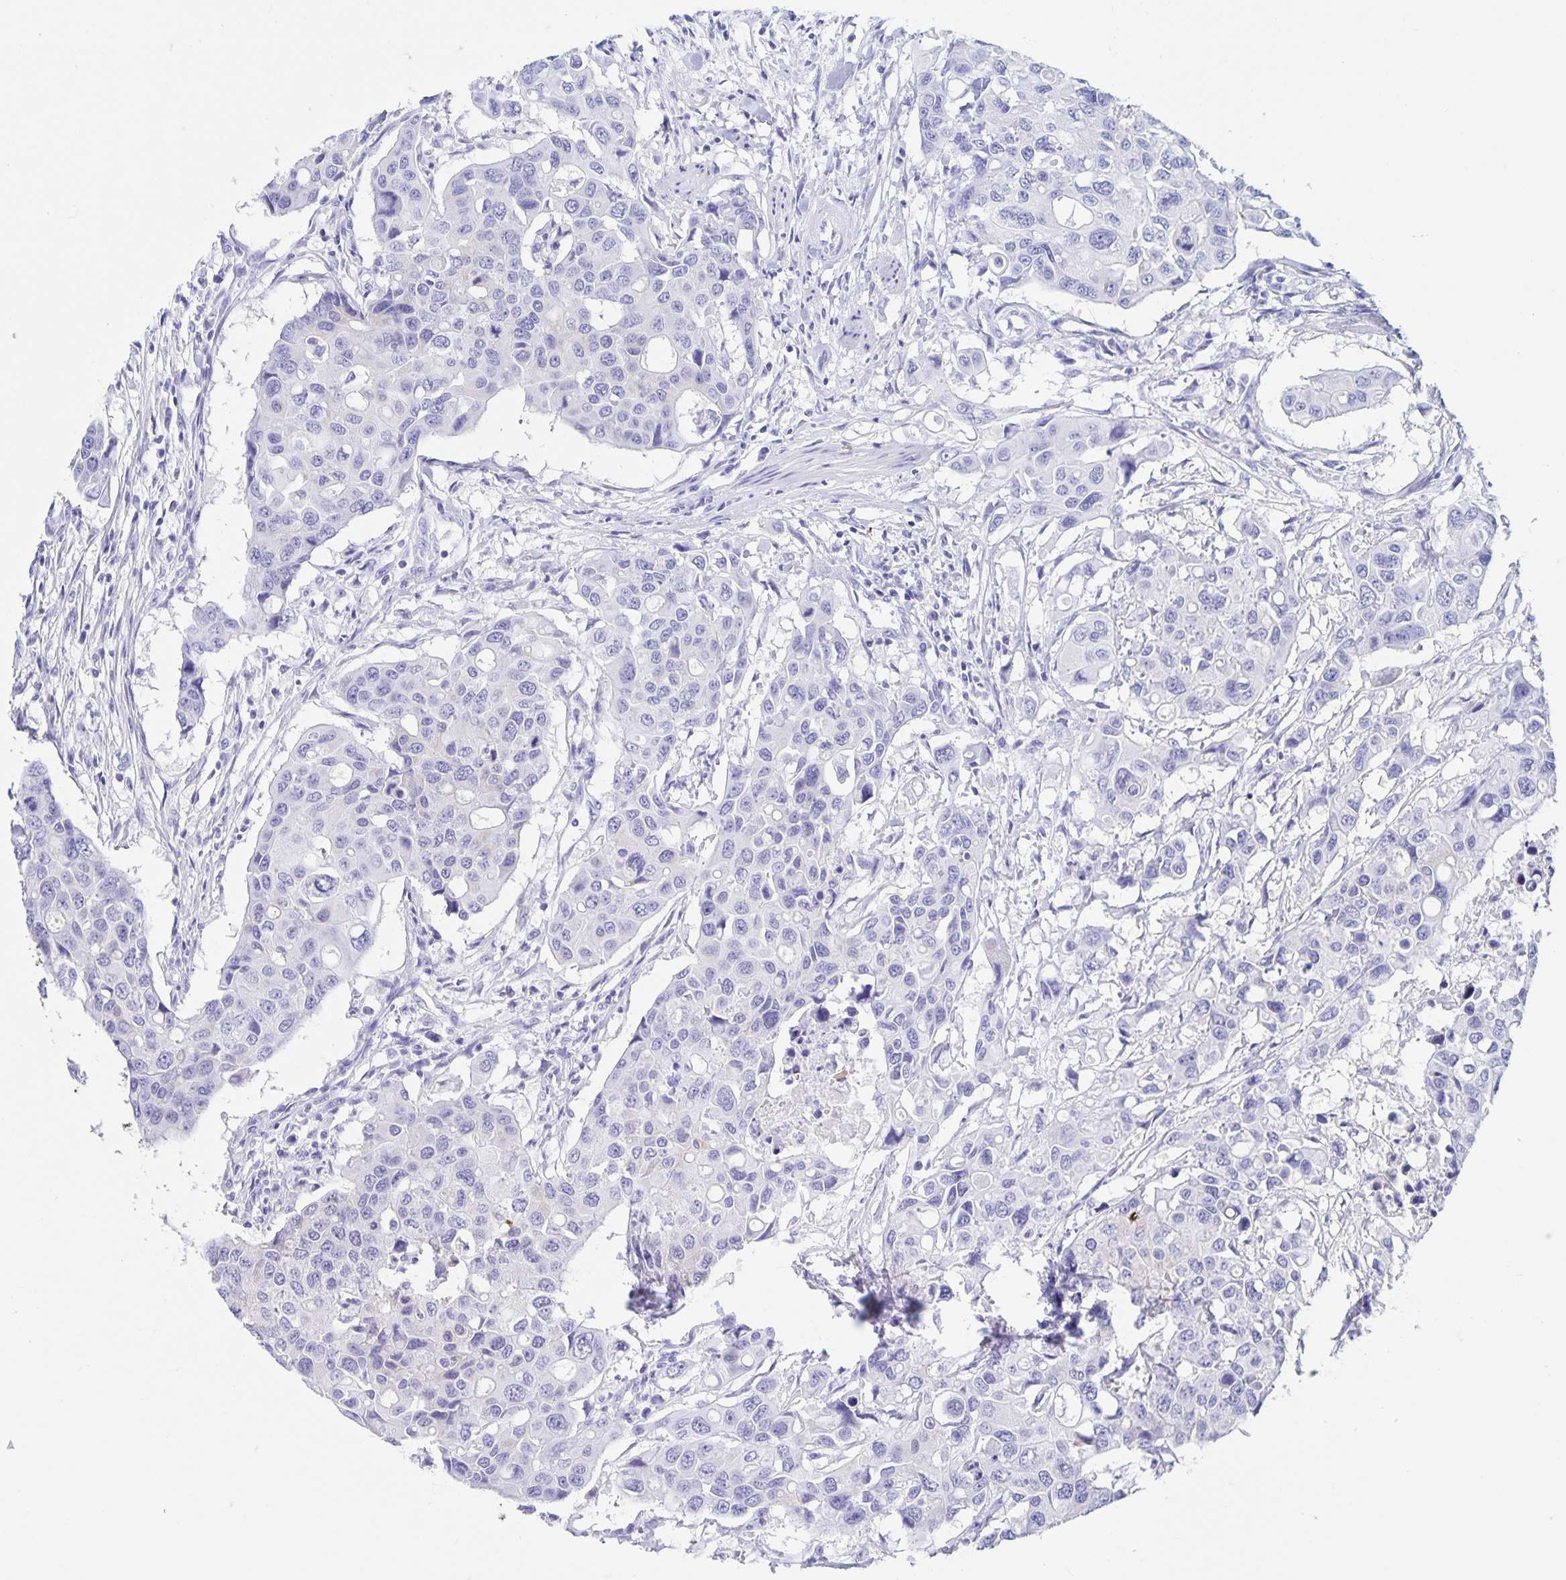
{"staining": {"intensity": "negative", "quantity": "none", "location": "none"}, "tissue": "colorectal cancer", "cell_type": "Tumor cells", "image_type": "cancer", "snomed": [{"axis": "morphology", "description": "Adenocarcinoma, NOS"}, {"axis": "topography", "description": "Colon"}], "caption": "This is an IHC micrograph of human adenocarcinoma (colorectal). There is no expression in tumor cells.", "gene": "DMBT1", "patient": {"sex": "male", "age": 77}}